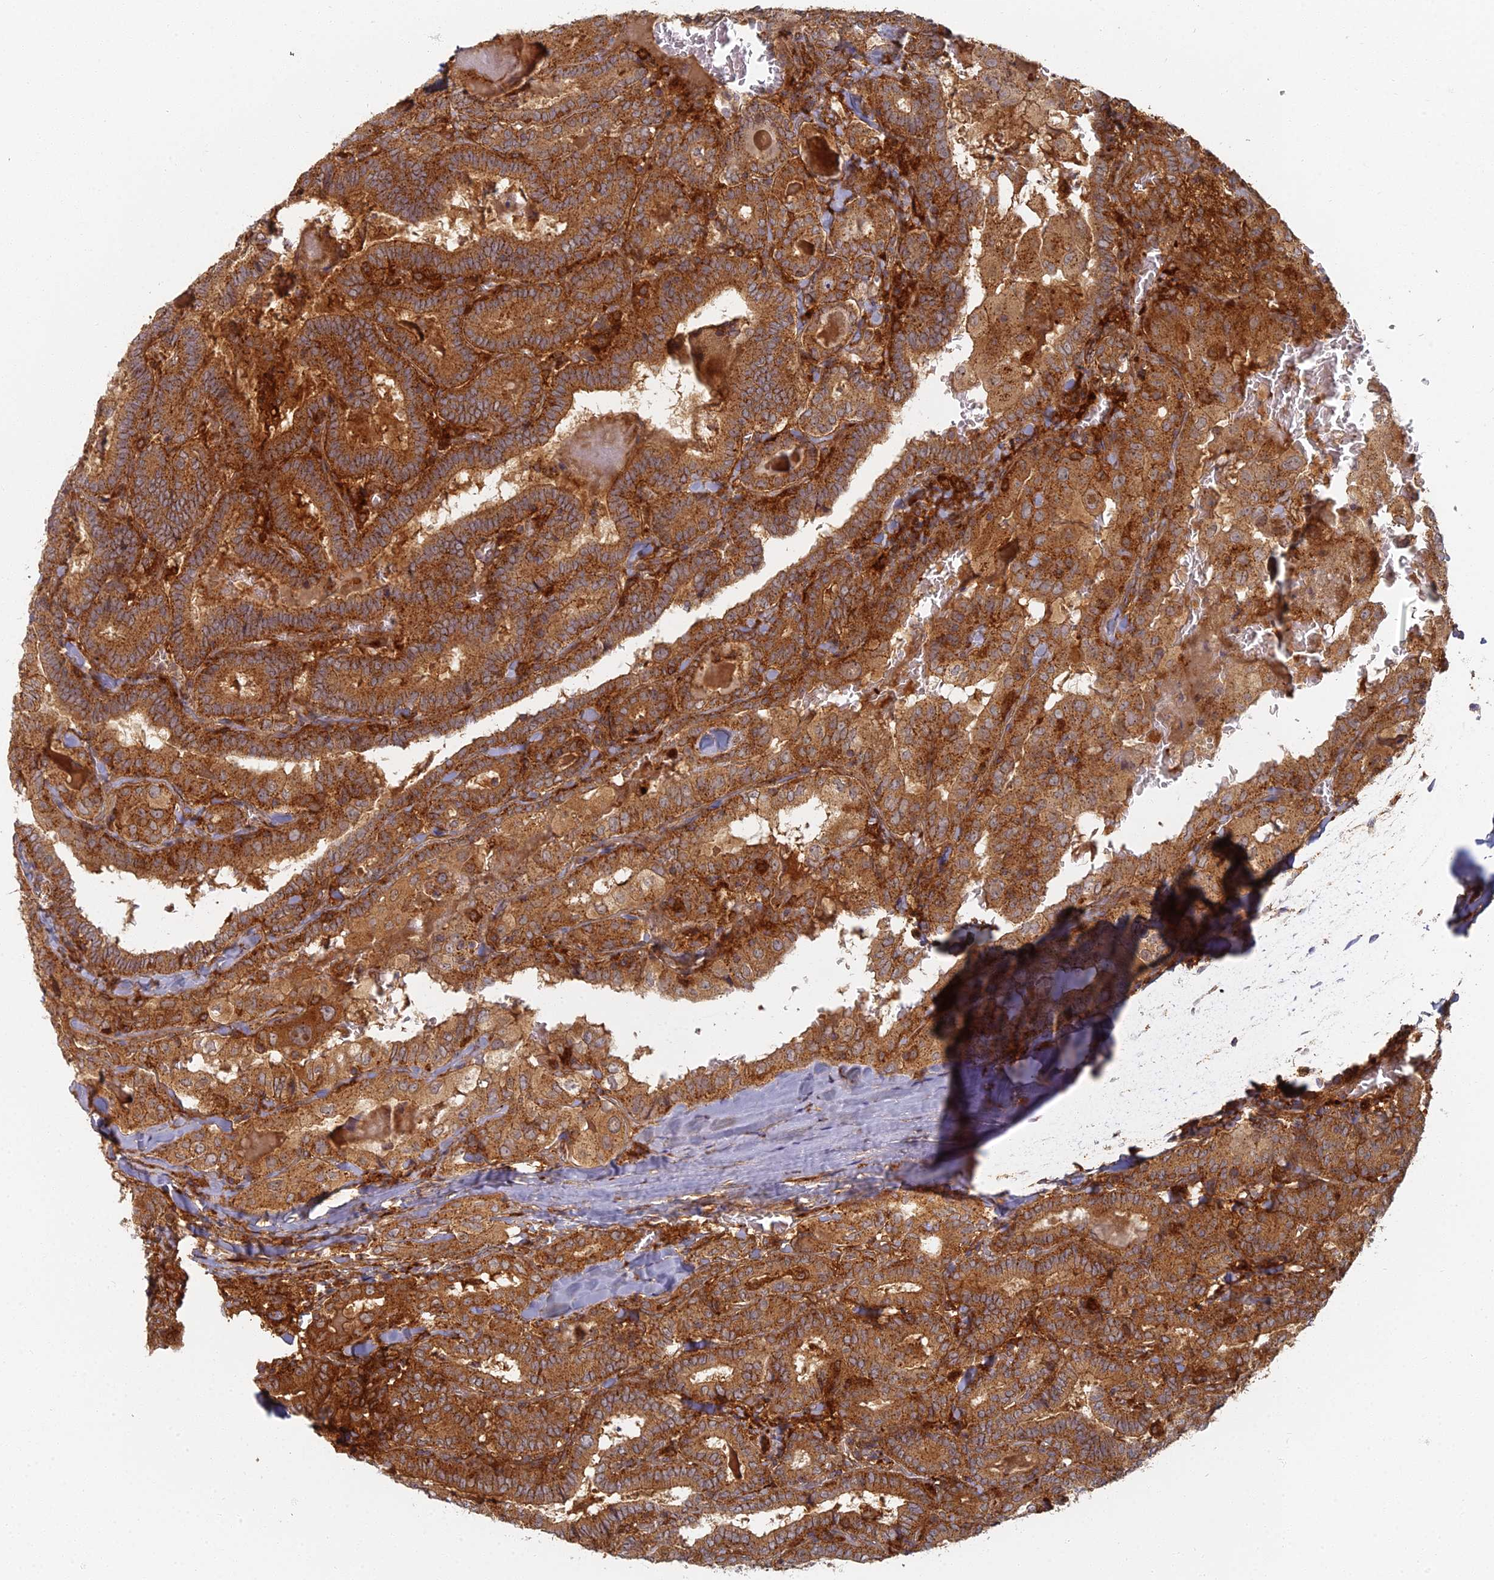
{"staining": {"intensity": "moderate", "quantity": ">75%", "location": "cytoplasmic/membranous"}, "tissue": "thyroid cancer", "cell_type": "Tumor cells", "image_type": "cancer", "snomed": [{"axis": "morphology", "description": "Papillary adenocarcinoma, NOS"}, {"axis": "topography", "description": "Thyroid gland"}], "caption": "Thyroid cancer stained with a protein marker reveals moderate staining in tumor cells.", "gene": "INO80D", "patient": {"sex": "female", "age": 72}}